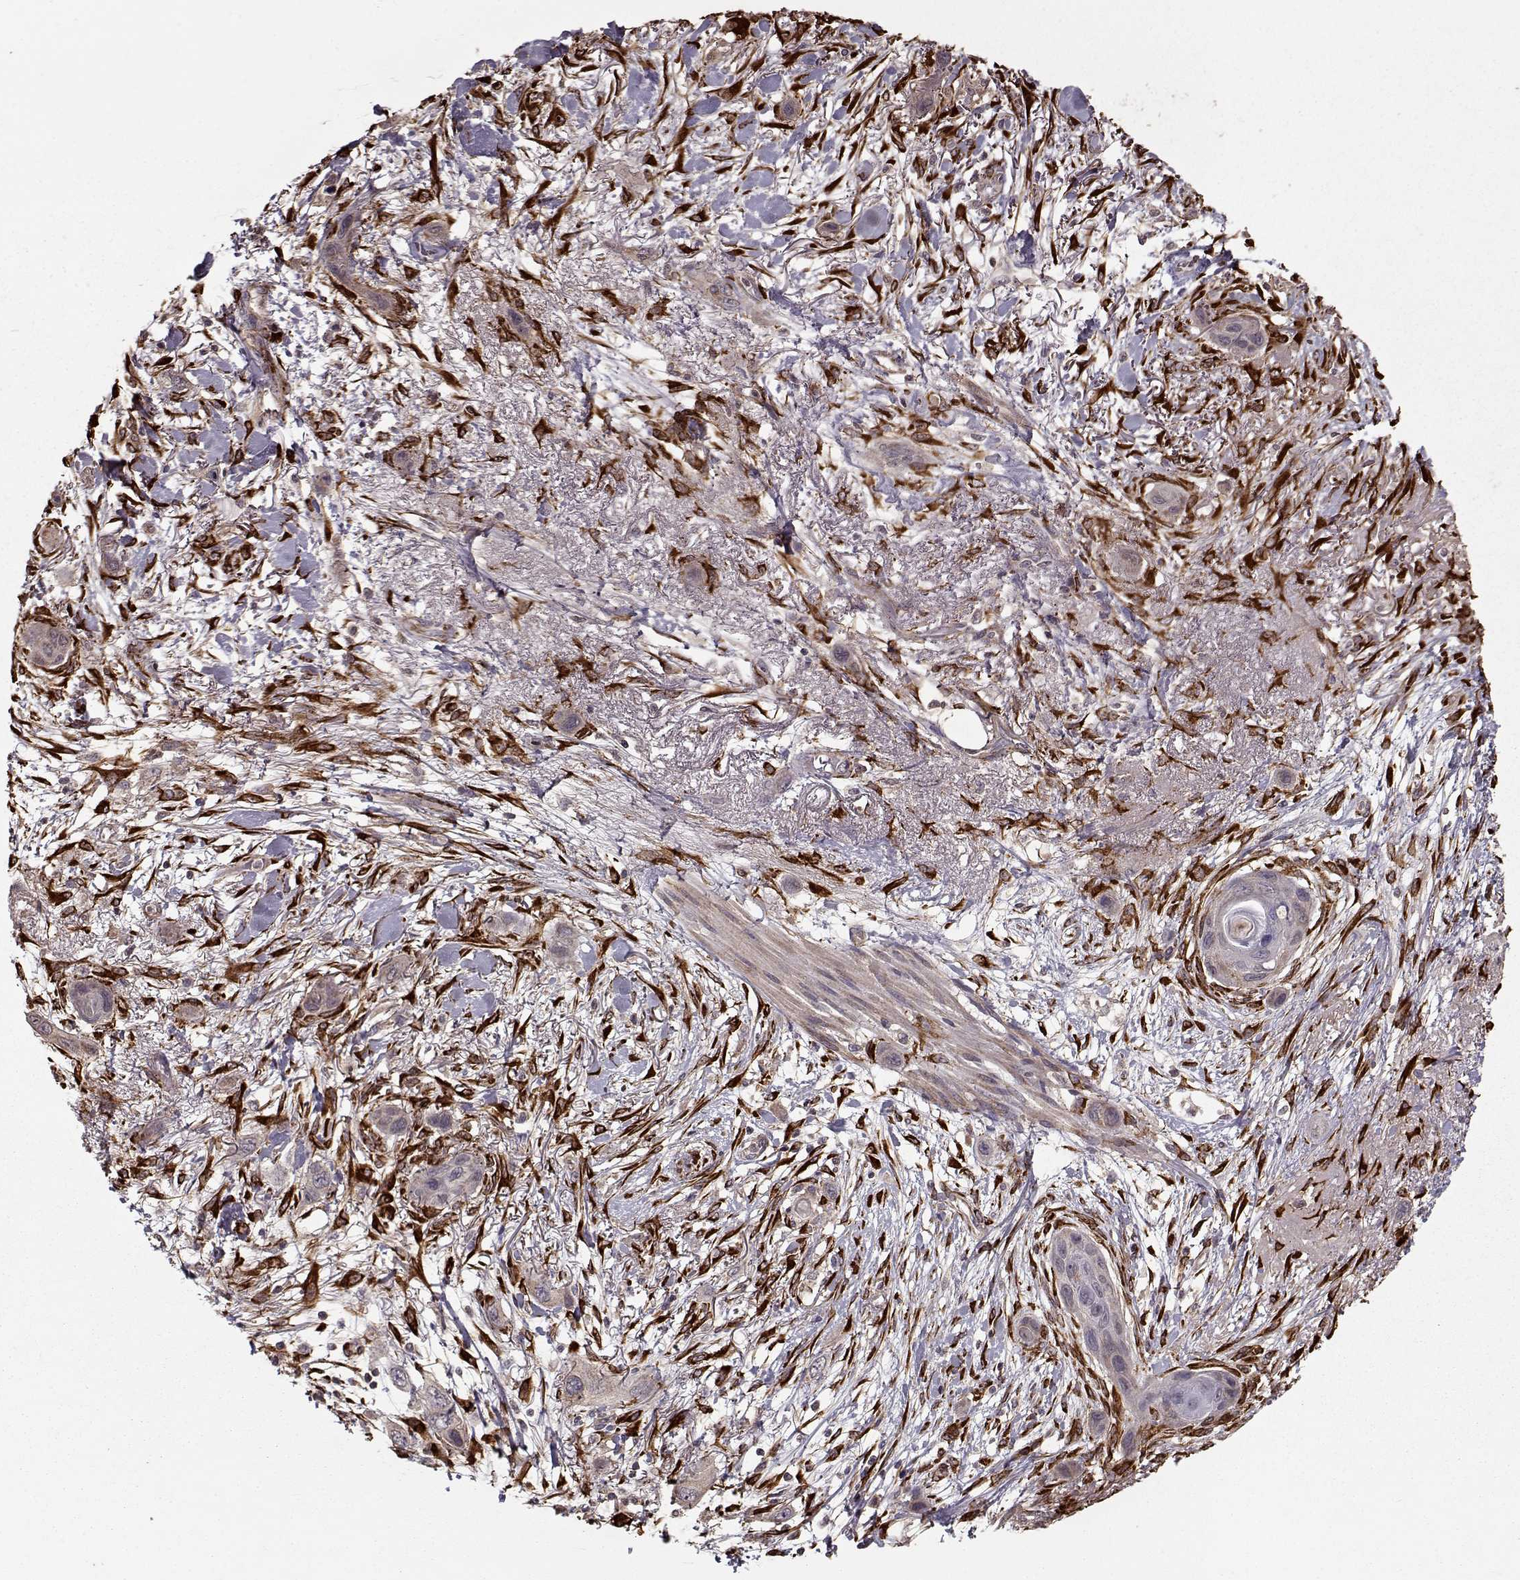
{"staining": {"intensity": "negative", "quantity": "none", "location": "none"}, "tissue": "skin cancer", "cell_type": "Tumor cells", "image_type": "cancer", "snomed": [{"axis": "morphology", "description": "Squamous cell carcinoma, NOS"}, {"axis": "topography", "description": "Skin"}], "caption": "Immunohistochemistry (IHC) of skin cancer exhibits no expression in tumor cells.", "gene": "IMMP1L", "patient": {"sex": "male", "age": 79}}